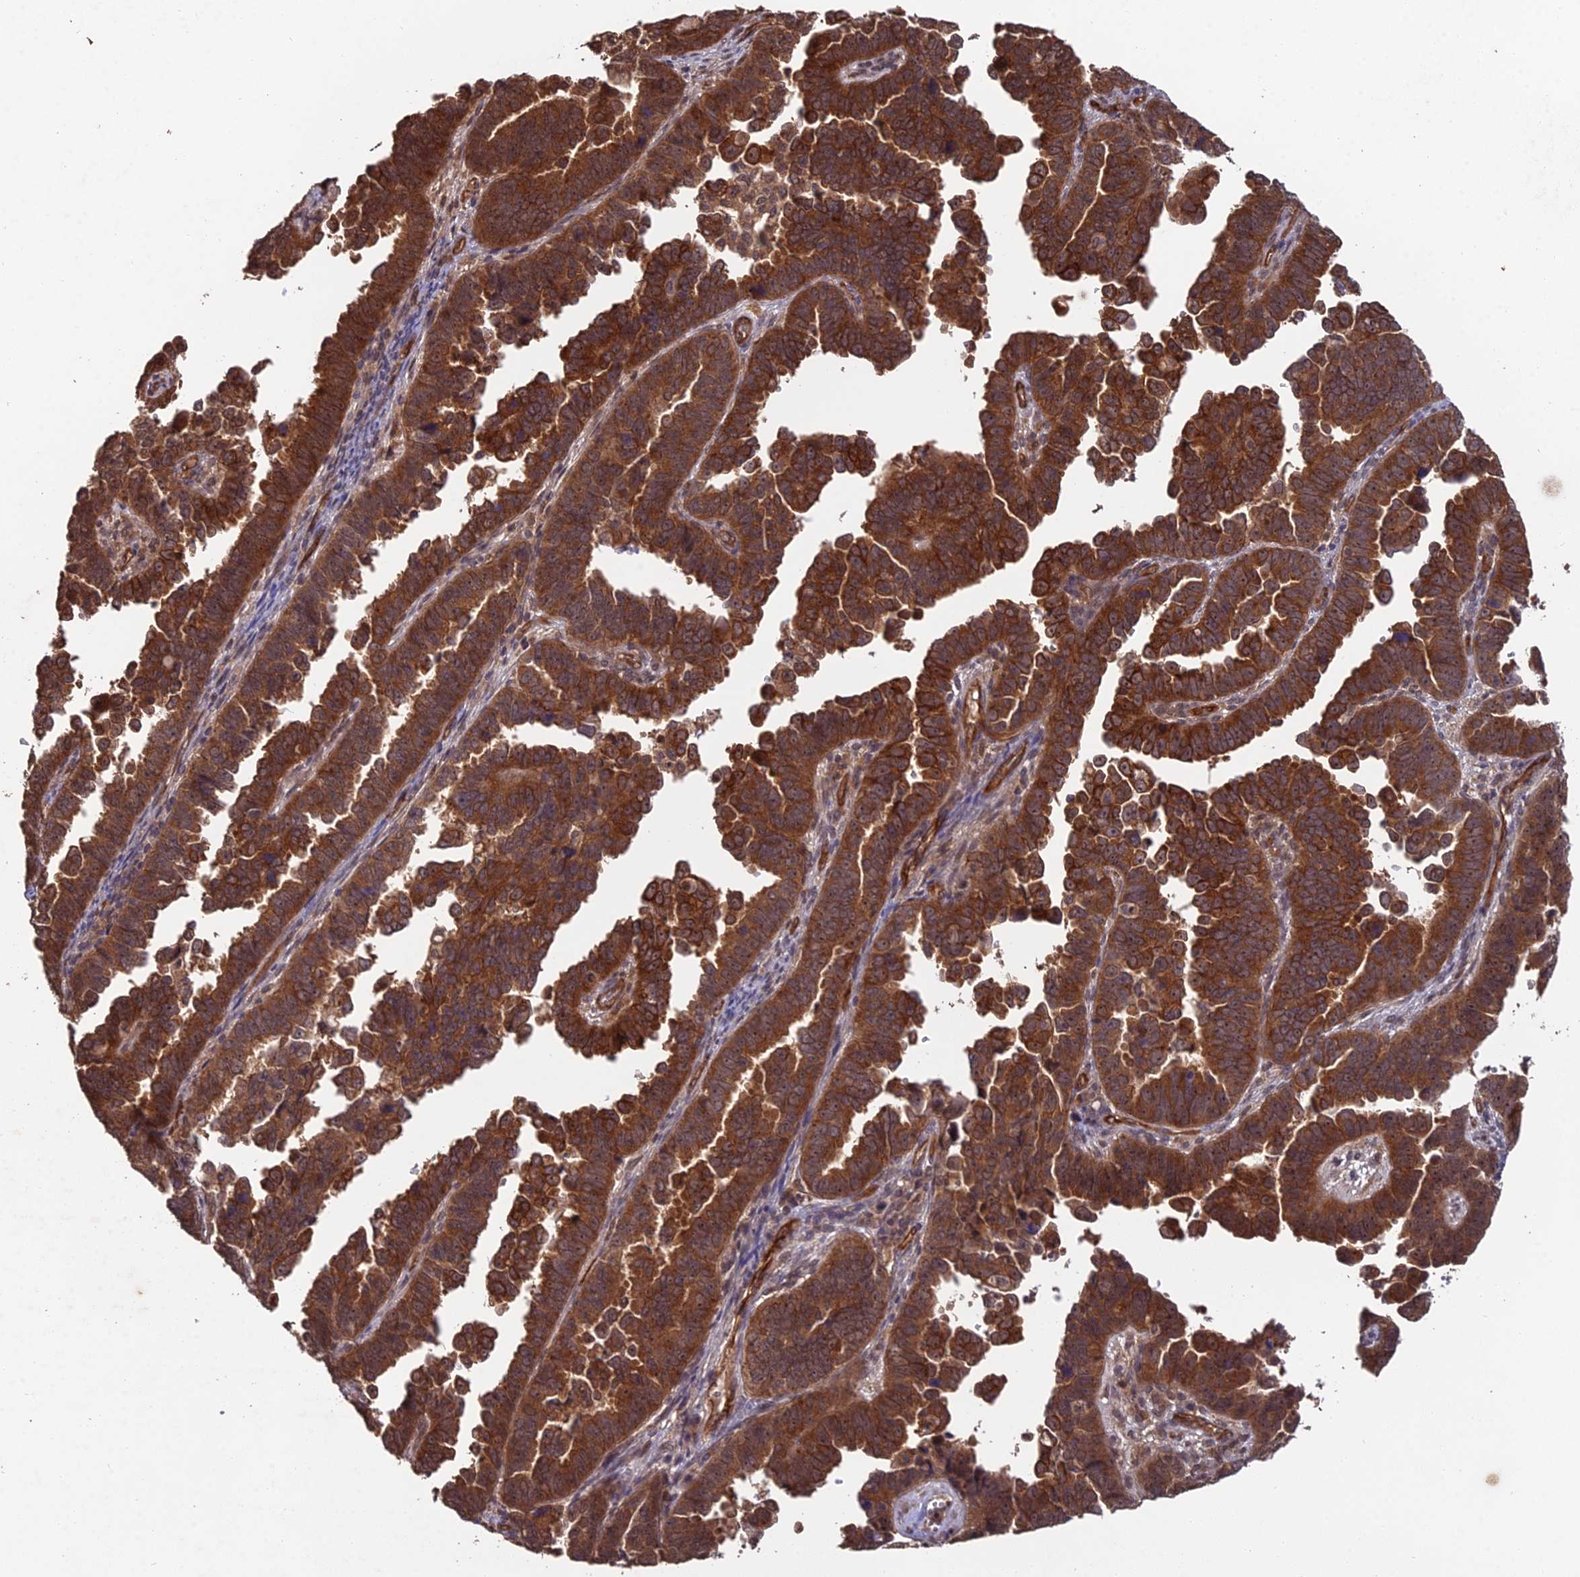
{"staining": {"intensity": "strong", "quantity": ">75%", "location": "cytoplasmic/membranous"}, "tissue": "endometrial cancer", "cell_type": "Tumor cells", "image_type": "cancer", "snomed": [{"axis": "morphology", "description": "Adenocarcinoma, NOS"}, {"axis": "topography", "description": "Endometrium"}], "caption": "Immunohistochemical staining of human endometrial adenocarcinoma reveals high levels of strong cytoplasmic/membranous protein staining in approximately >75% of tumor cells. The staining was performed using DAB to visualize the protein expression in brown, while the nuclei were stained in blue with hematoxylin (Magnification: 20x).", "gene": "RALGAPA2", "patient": {"sex": "female", "age": 75}}